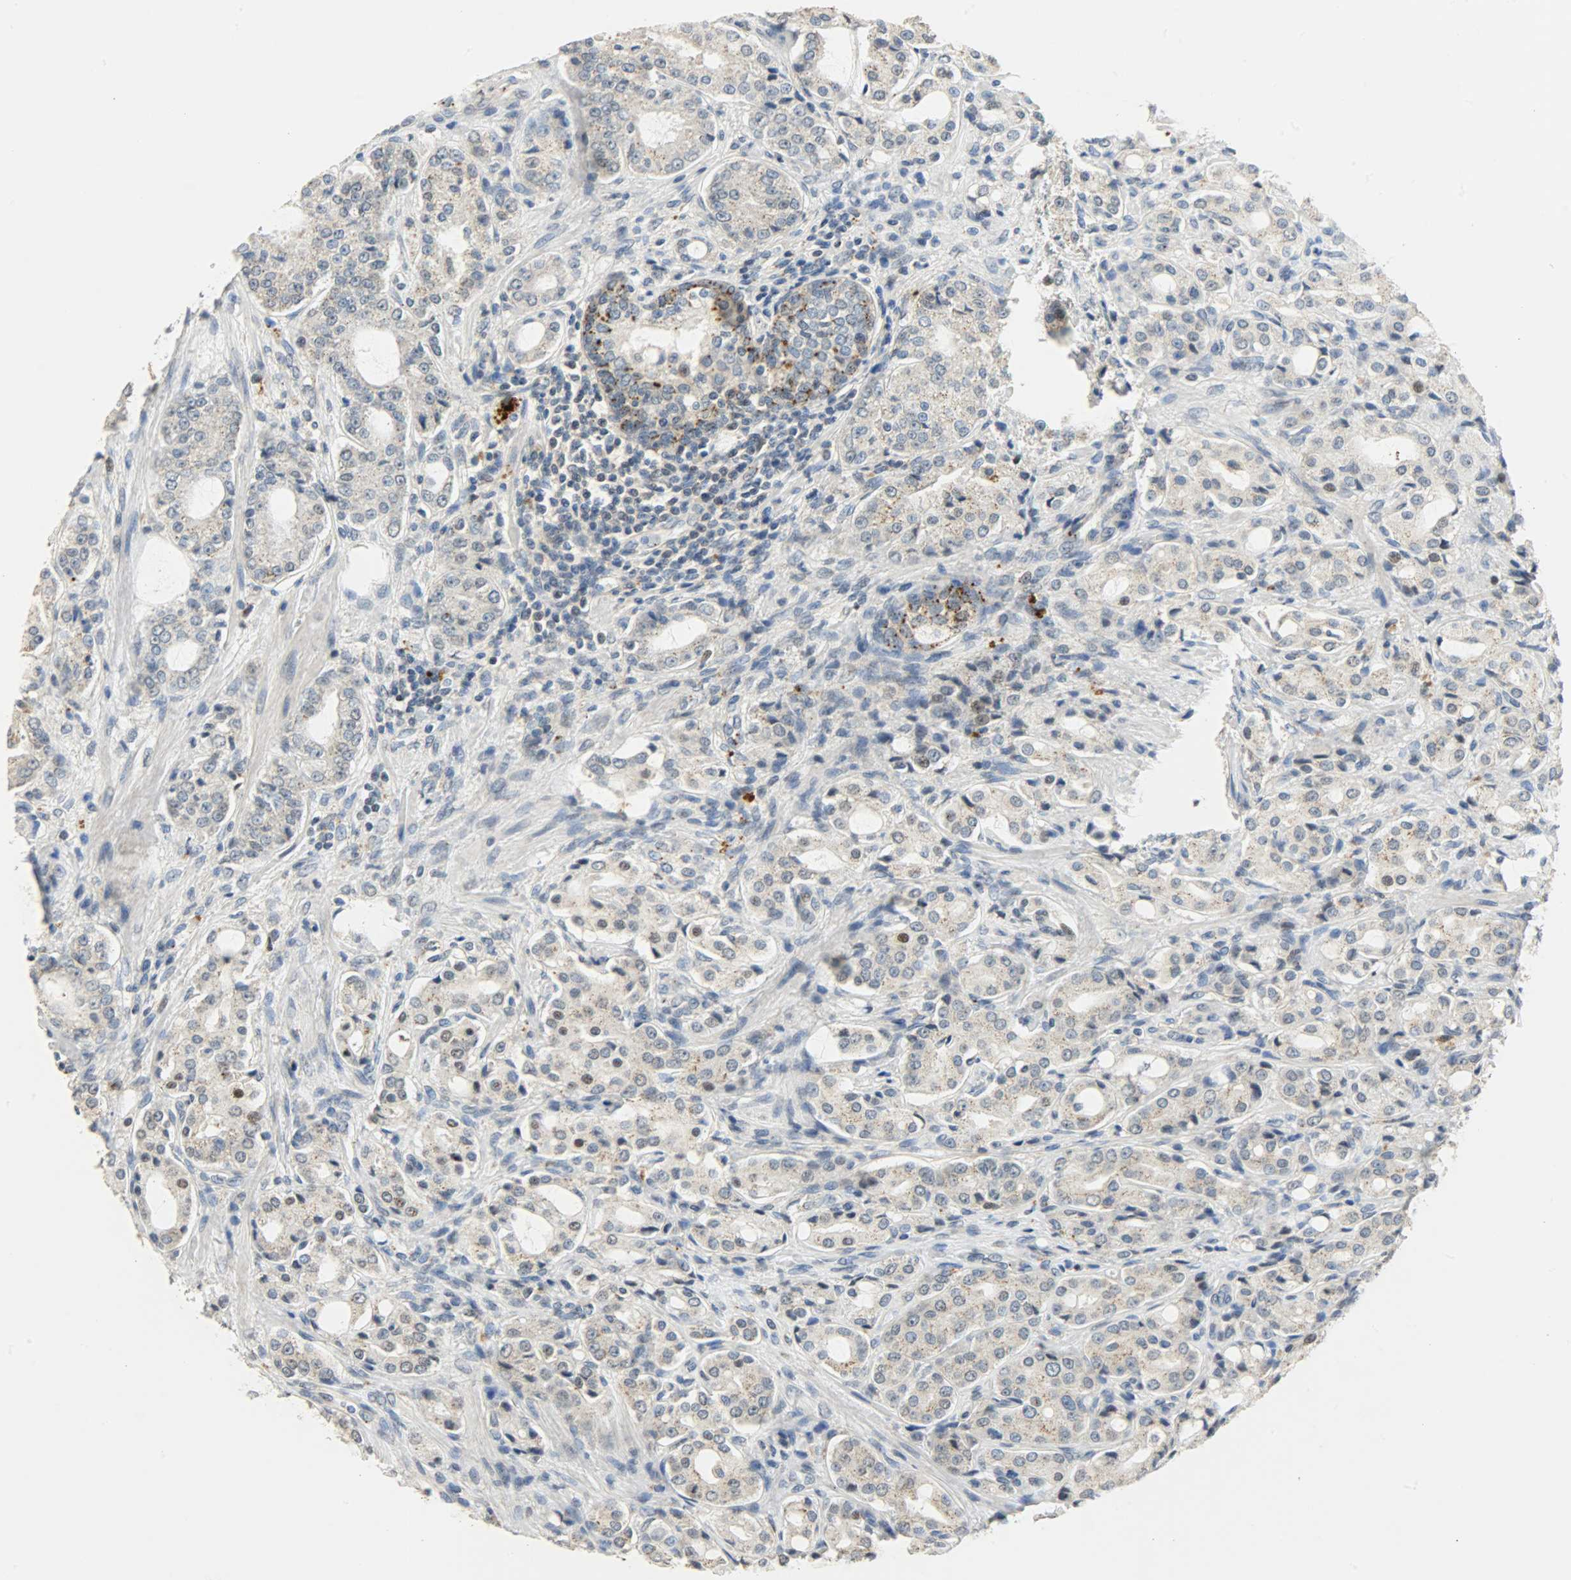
{"staining": {"intensity": "moderate", "quantity": "25%-75%", "location": "cytoplasmic/membranous"}, "tissue": "prostate cancer", "cell_type": "Tumor cells", "image_type": "cancer", "snomed": [{"axis": "morphology", "description": "Adenocarcinoma, High grade"}, {"axis": "topography", "description": "Prostate"}], "caption": "Immunohistochemistry (IHC) staining of prostate cancer (high-grade adenocarcinoma), which shows medium levels of moderate cytoplasmic/membranous positivity in about 25%-75% of tumor cells indicating moderate cytoplasmic/membranous protein positivity. The staining was performed using DAB (3,3'-diaminobenzidine) (brown) for protein detection and nuclei were counterstained in hematoxylin (blue).", "gene": "GIT2", "patient": {"sex": "male", "age": 72}}